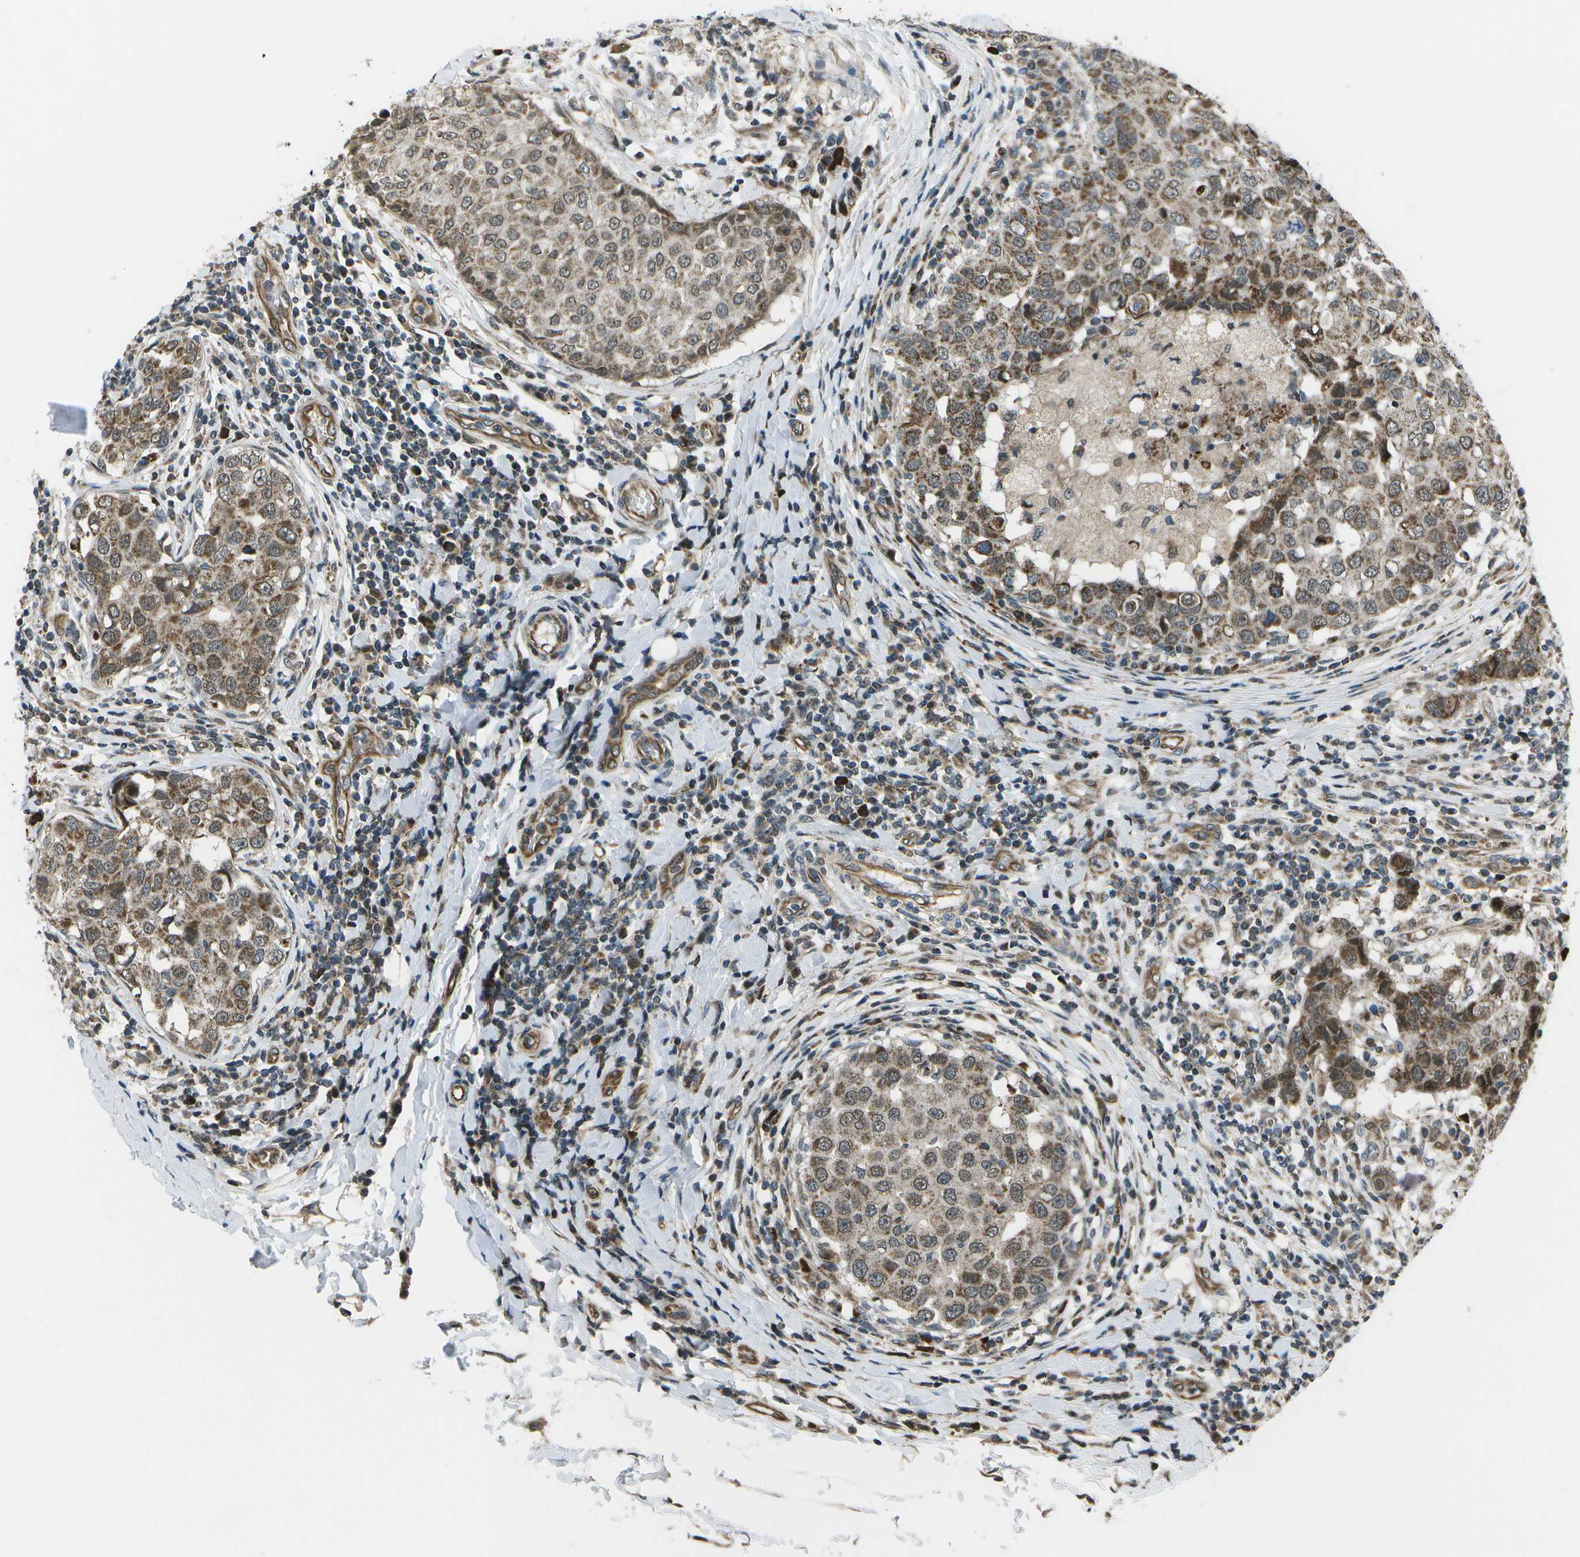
{"staining": {"intensity": "moderate", "quantity": ">75%", "location": "cytoplasmic/membranous"}, "tissue": "breast cancer", "cell_type": "Tumor cells", "image_type": "cancer", "snomed": [{"axis": "morphology", "description": "Duct carcinoma"}, {"axis": "topography", "description": "Breast"}], "caption": "Protein analysis of breast cancer (intraductal carcinoma) tissue reveals moderate cytoplasmic/membranous staining in about >75% of tumor cells.", "gene": "EIF2AK1", "patient": {"sex": "female", "age": 27}}